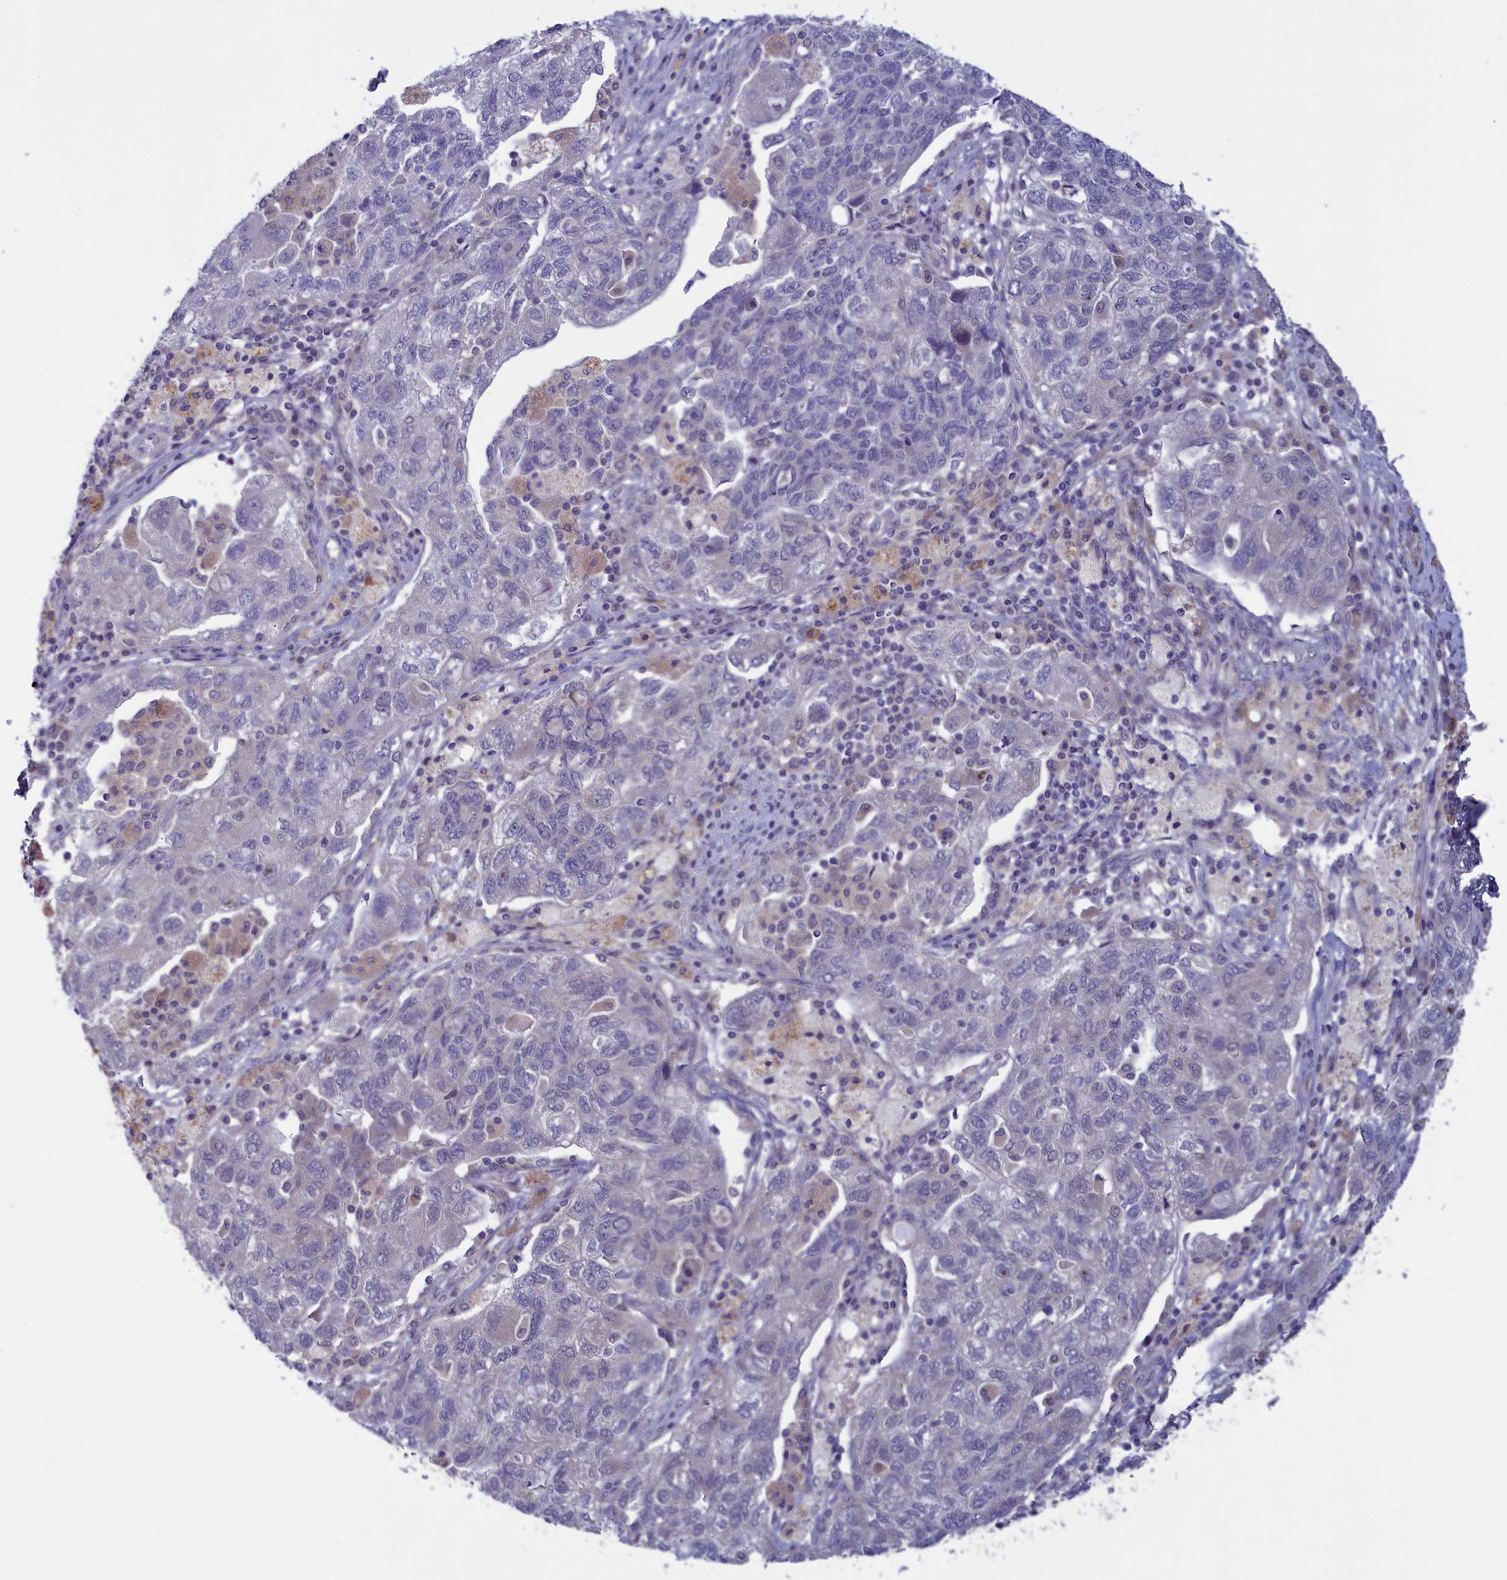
{"staining": {"intensity": "negative", "quantity": "none", "location": "none"}, "tissue": "ovarian cancer", "cell_type": "Tumor cells", "image_type": "cancer", "snomed": [{"axis": "morphology", "description": "Carcinoma, NOS"}, {"axis": "morphology", "description": "Cystadenocarcinoma, serous, NOS"}, {"axis": "topography", "description": "Ovary"}], "caption": "Tumor cells show no significant positivity in ovarian carcinoma.", "gene": "NUBP1", "patient": {"sex": "female", "age": 69}}